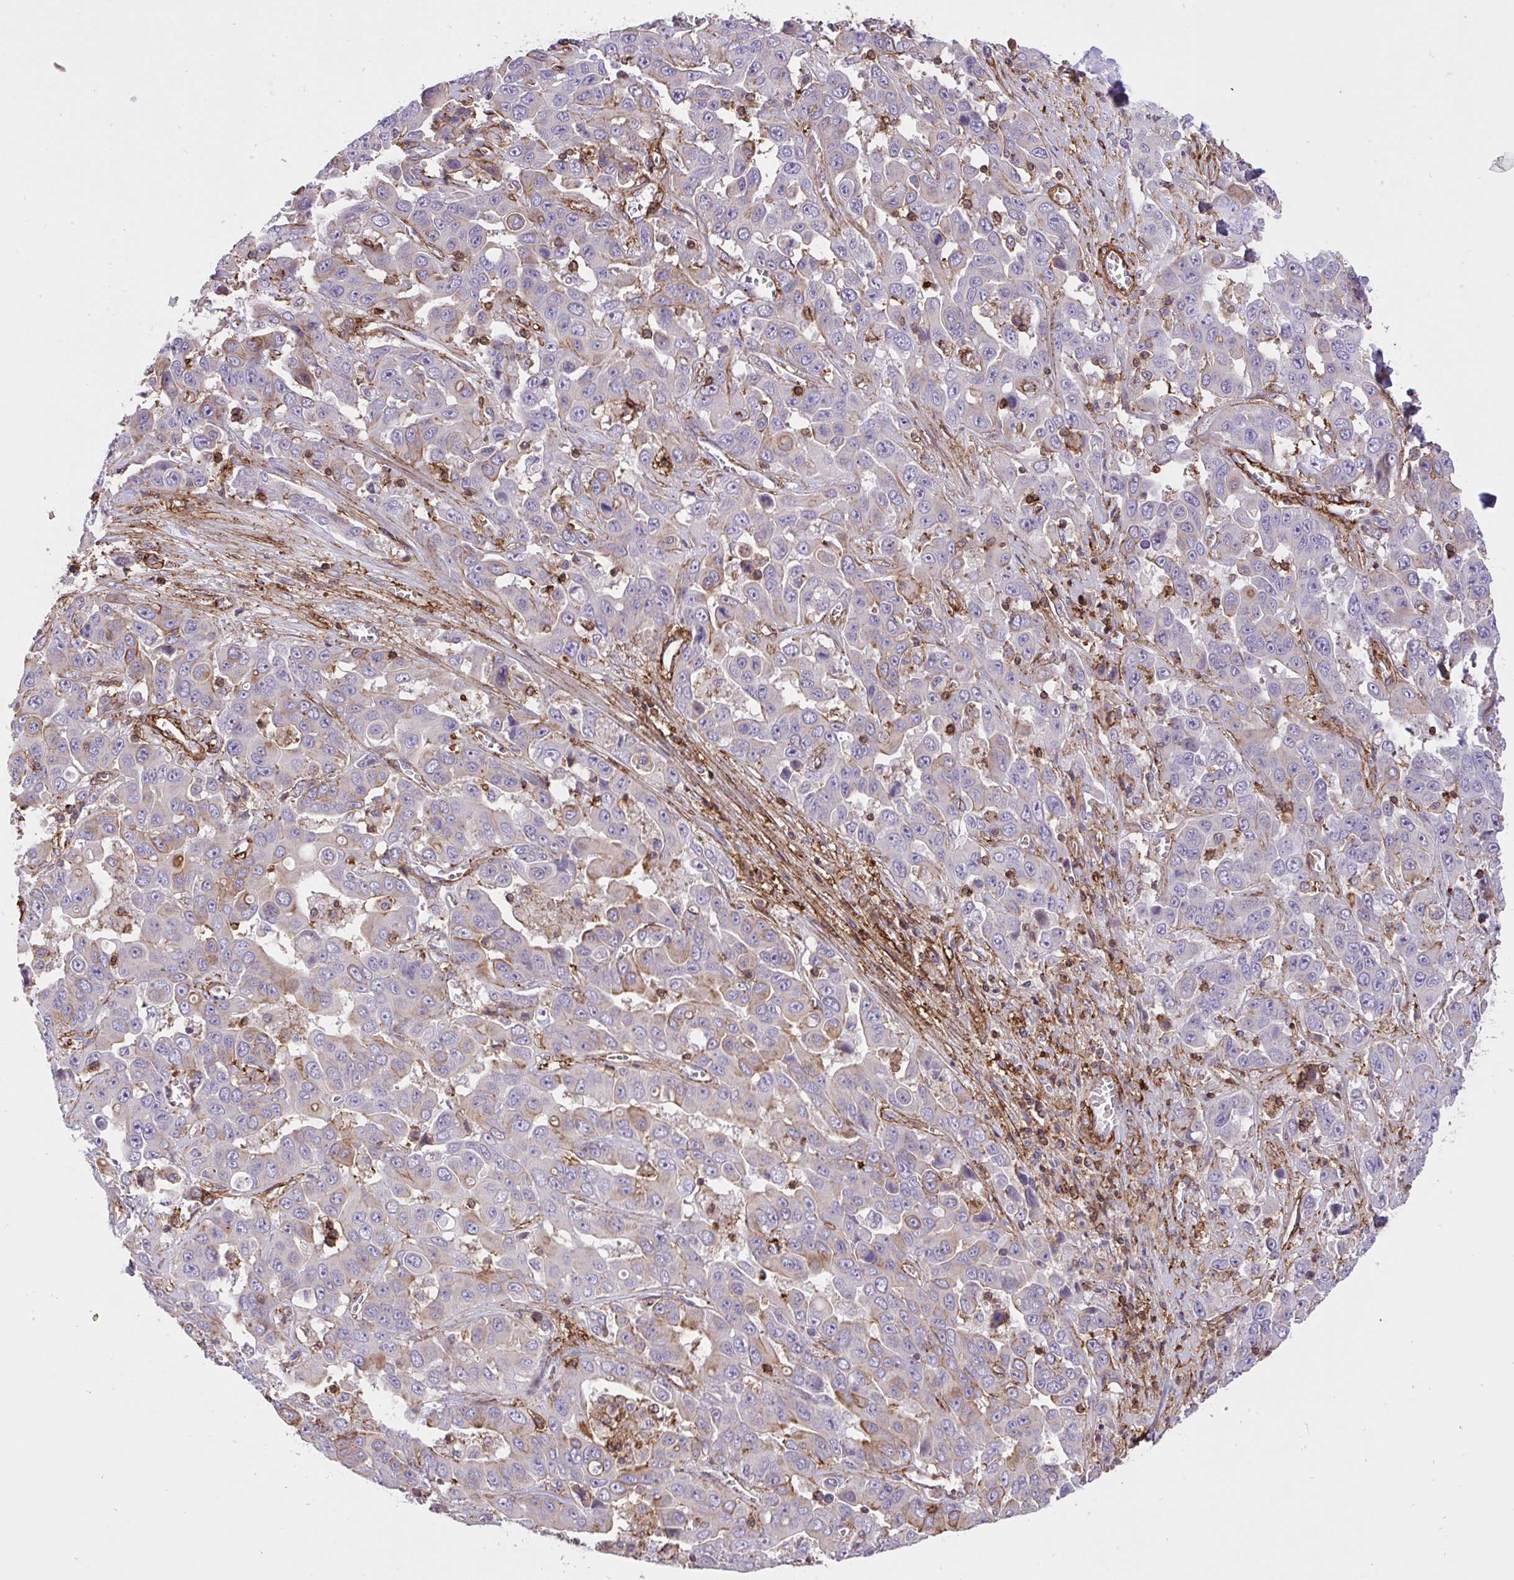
{"staining": {"intensity": "weak", "quantity": "<25%", "location": "cytoplasmic/membranous"}, "tissue": "liver cancer", "cell_type": "Tumor cells", "image_type": "cancer", "snomed": [{"axis": "morphology", "description": "Cholangiocarcinoma"}, {"axis": "topography", "description": "Liver"}], "caption": "Human cholangiocarcinoma (liver) stained for a protein using immunohistochemistry shows no staining in tumor cells.", "gene": "ERI1", "patient": {"sex": "female", "age": 52}}